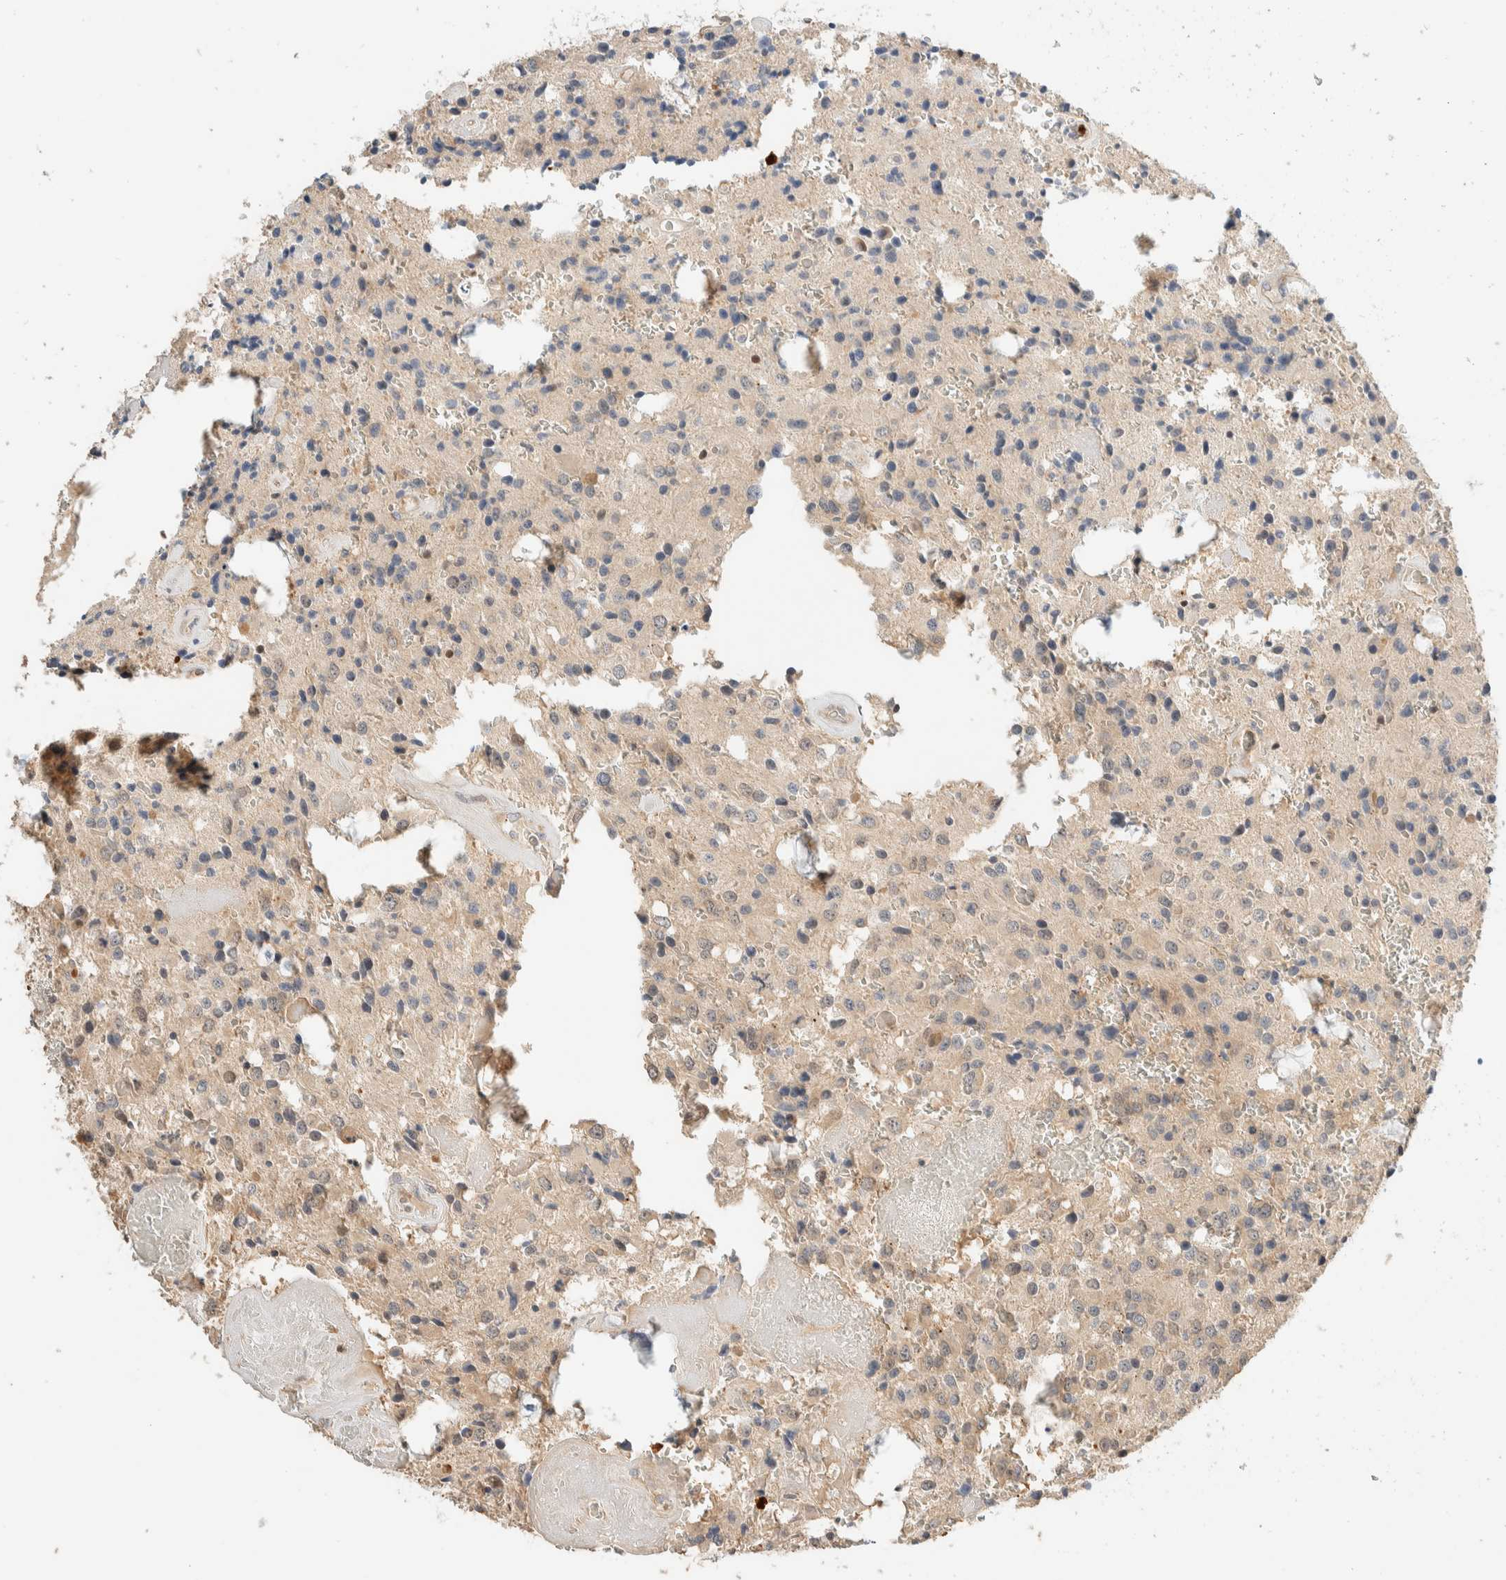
{"staining": {"intensity": "weak", "quantity": "25%-75%", "location": "cytoplasmic/membranous"}, "tissue": "glioma", "cell_type": "Tumor cells", "image_type": "cancer", "snomed": [{"axis": "morphology", "description": "Glioma, malignant, Low grade"}, {"axis": "topography", "description": "Brain"}], "caption": "Immunohistochemistry (IHC) of human glioma demonstrates low levels of weak cytoplasmic/membranous expression in about 25%-75% of tumor cells.", "gene": "SETD4", "patient": {"sex": "male", "age": 58}}